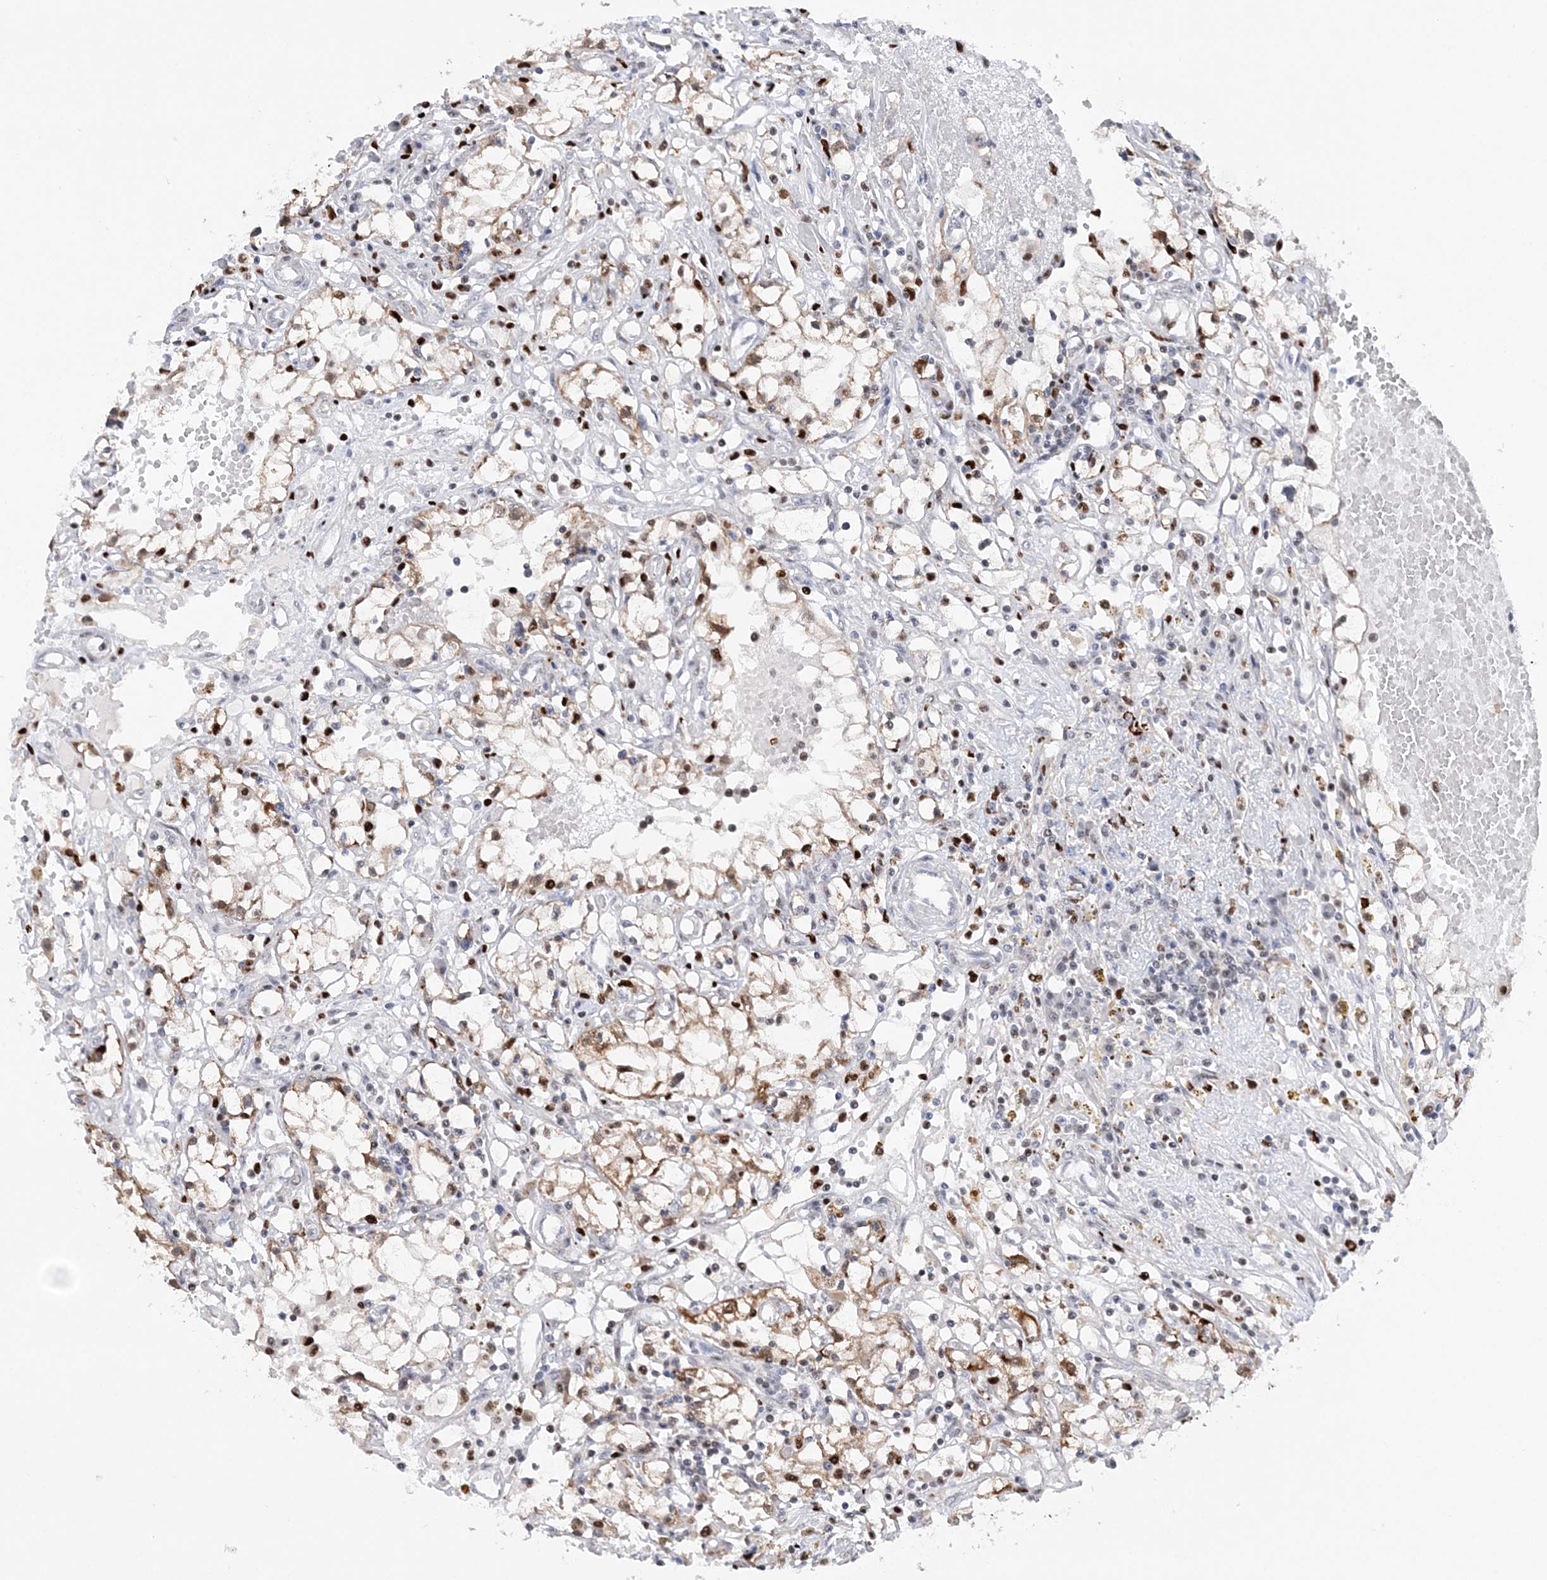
{"staining": {"intensity": "moderate", "quantity": "25%-75%", "location": "cytoplasmic/membranous,nuclear"}, "tissue": "renal cancer", "cell_type": "Tumor cells", "image_type": "cancer", "snomed": [{"axis": "morphology", "description": "Adenocarcinoma, NOS"}, {"axis": "topography", "description": "Kidney"}], "caption": "A photomicrograph of renal cancer stained for a protein displays moderate cytoplasmic/membranous and nuclear brown staining in tumor cells.", "gene": "NIT2", "patient": {"sex": "male", "age": 56}}